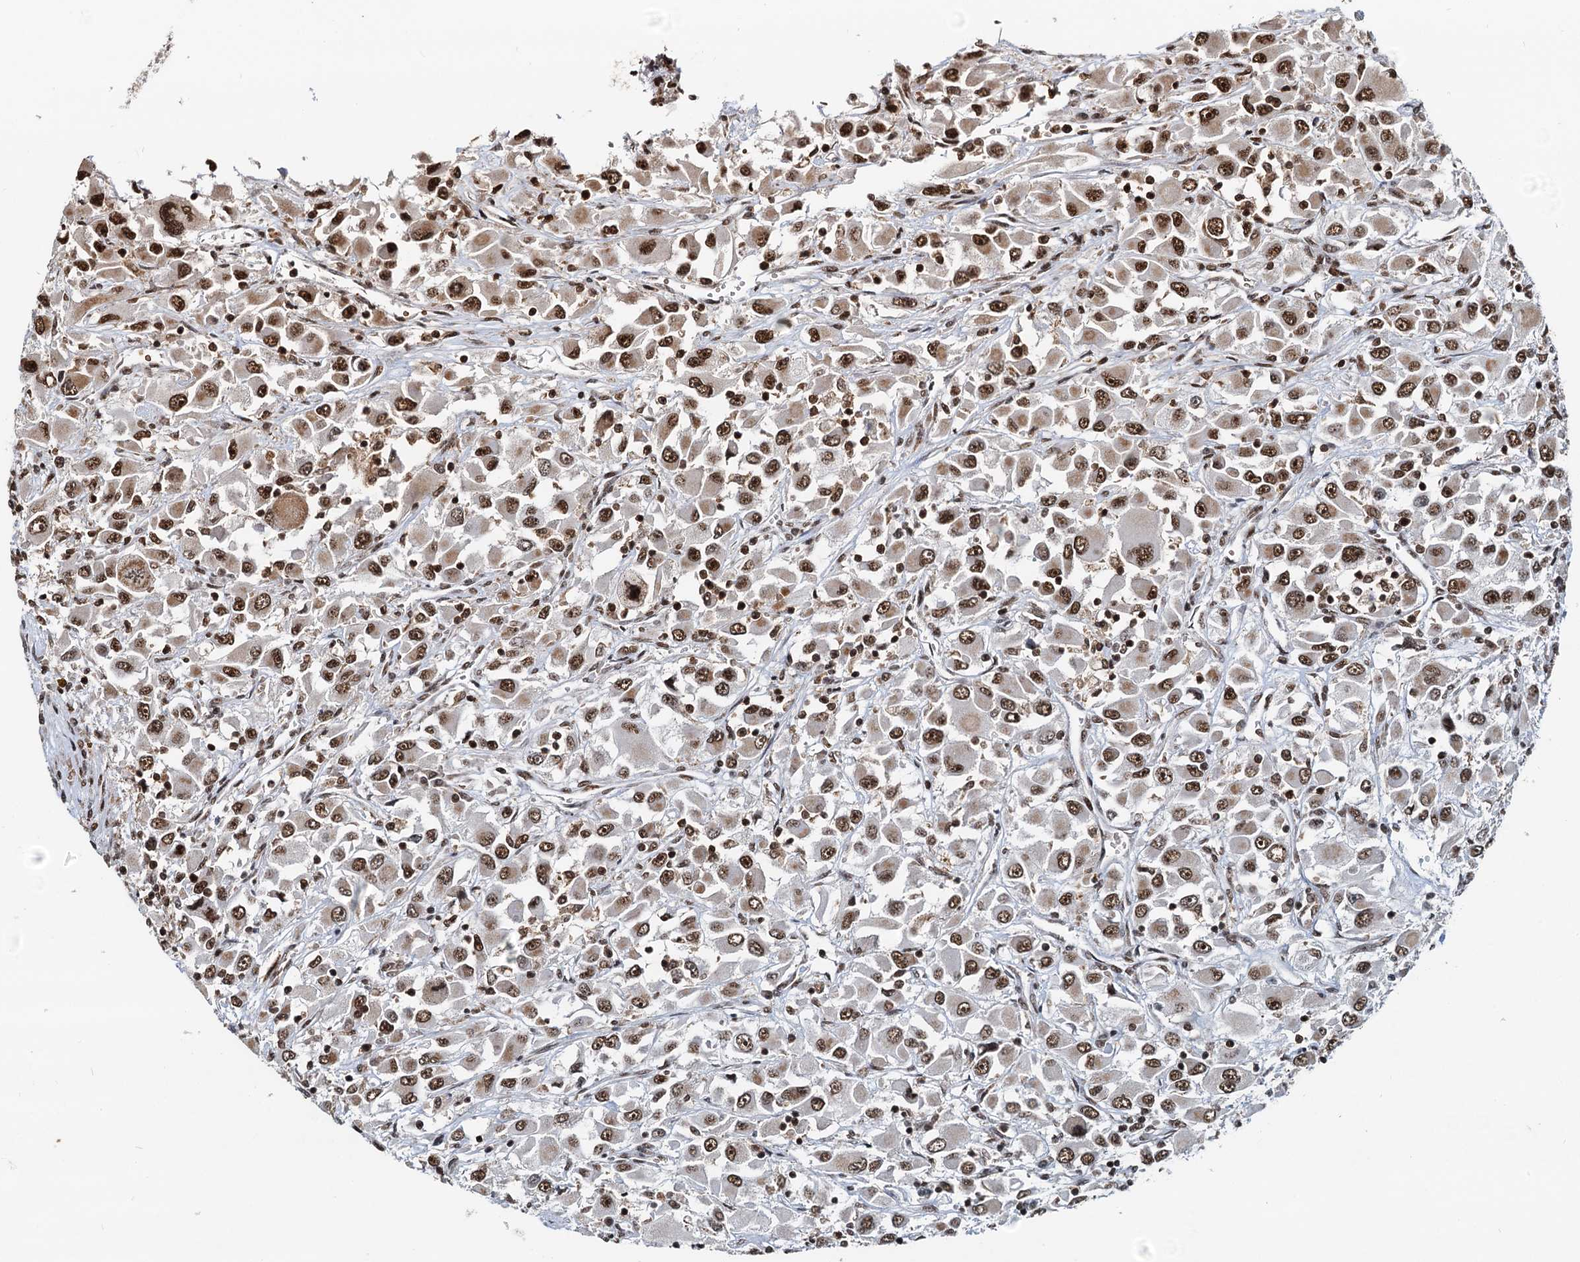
{"staining": {"intensity": "strong", "quantity": ">75%", "location": "nuclear"}, "tissue": "renal cancer", "cell_type": "Tumor cells", "image_type": "cancer", "snomed": [{"axis": "morphology", "description": "Adenocarcinoma, NOS"}, {"axis": "topography", "description": "Kidney"}], "caption": "Immunohistochemistry (DAB (3,3'-diaminobenzidine)) staining of renal cancer displays strong nuclear protein expression in about >75% of tumor cells.", "gene": "RSRC2", "patient": {"sex": "female", "age": 52}}